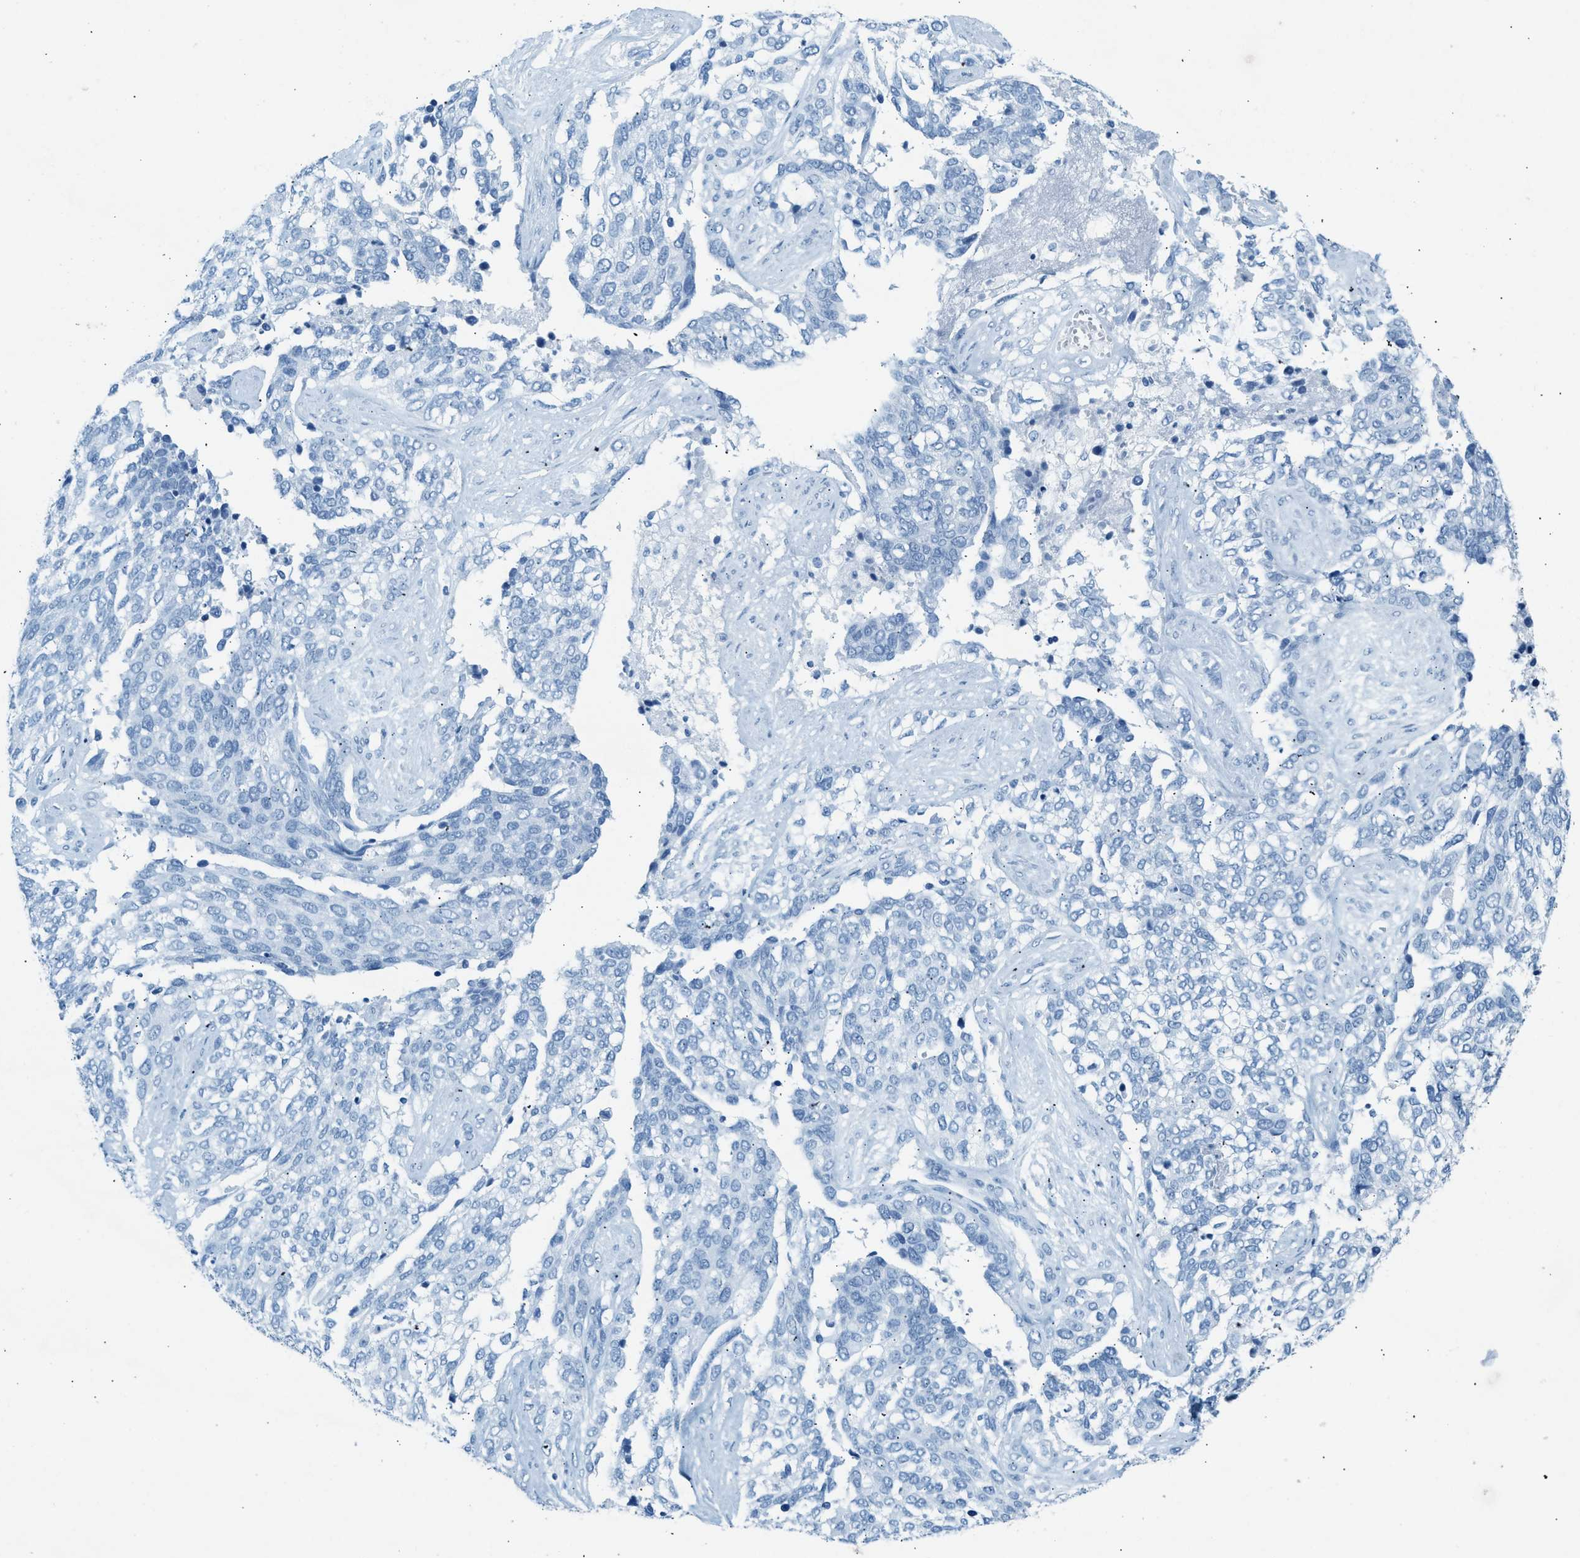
{"staining": {"intensity": "negative", "quantity": "none", "location": "none"}, "tissue": "ovarian cancer", "cell_type": "Tumor cells", "image_type": "cancer", "snomed": [{"axis": "morphology", "description": "Cystadenocarcinoma, serous, NOS"}, {"axis": "topography", "description": "Ovary"}], "caption": "Human serous cystadenocarcinoma (ovarian) stained for a protein using immunohistochemistry reveals no expression in tumor cells.", "gene": "HHATL", "patient": {"sex": "female", "age": 44}}